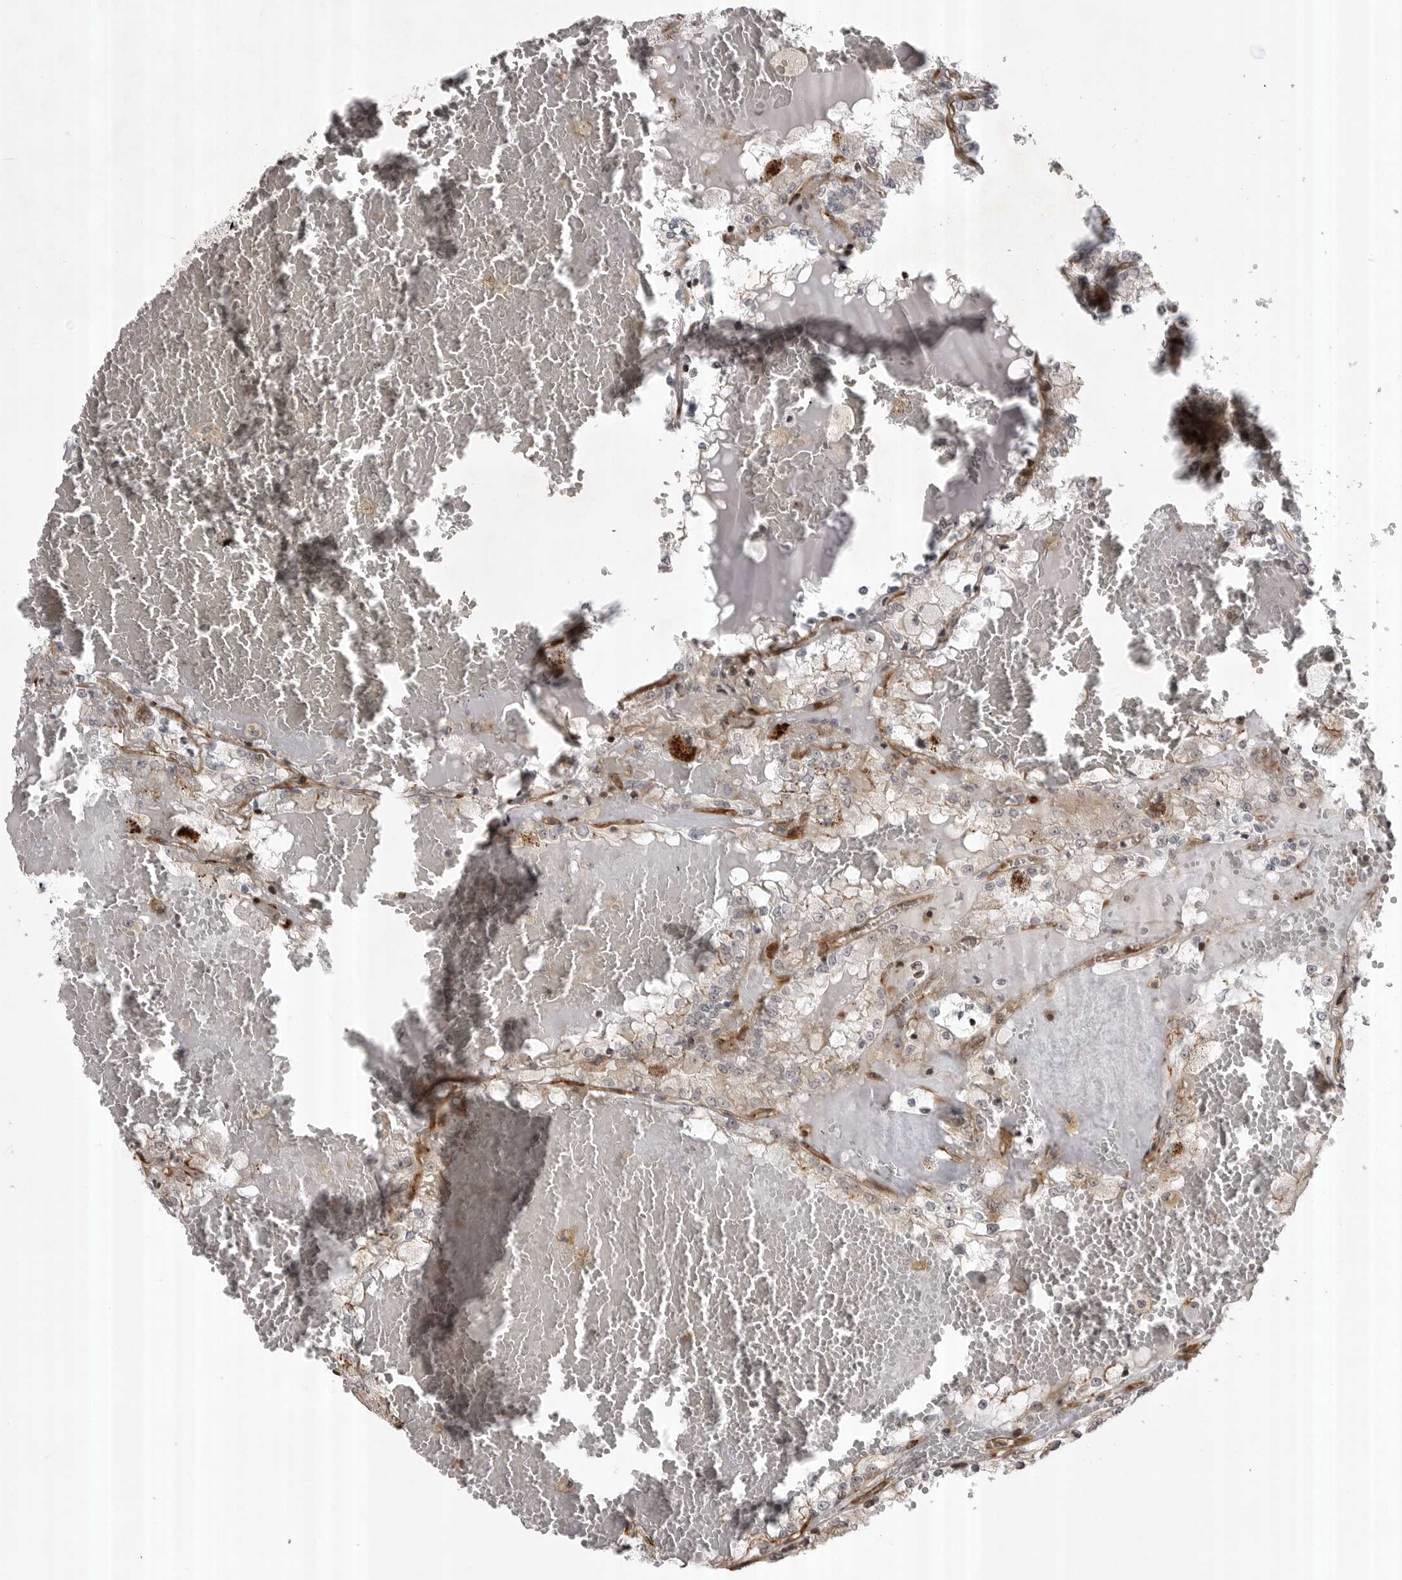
{"staining": {"intensity": "weak", "quantity": "<25%", "location": "cytoplasmic/membranous"}, "tissue": "renal cancer", "cell_type": "Tumor cells", "image_type": "cancer", "snomed": [{"axis": "morphology", "description": "Adenocarcinoma, NOS"}, {"axis": "topography", "description": "Kidney"}], "caption": "Tumor cells show no significant protein positivity in adenocarcinoma (renal).", "gene": "ABL1", "patient": {"sex": "female", "age": 56}}